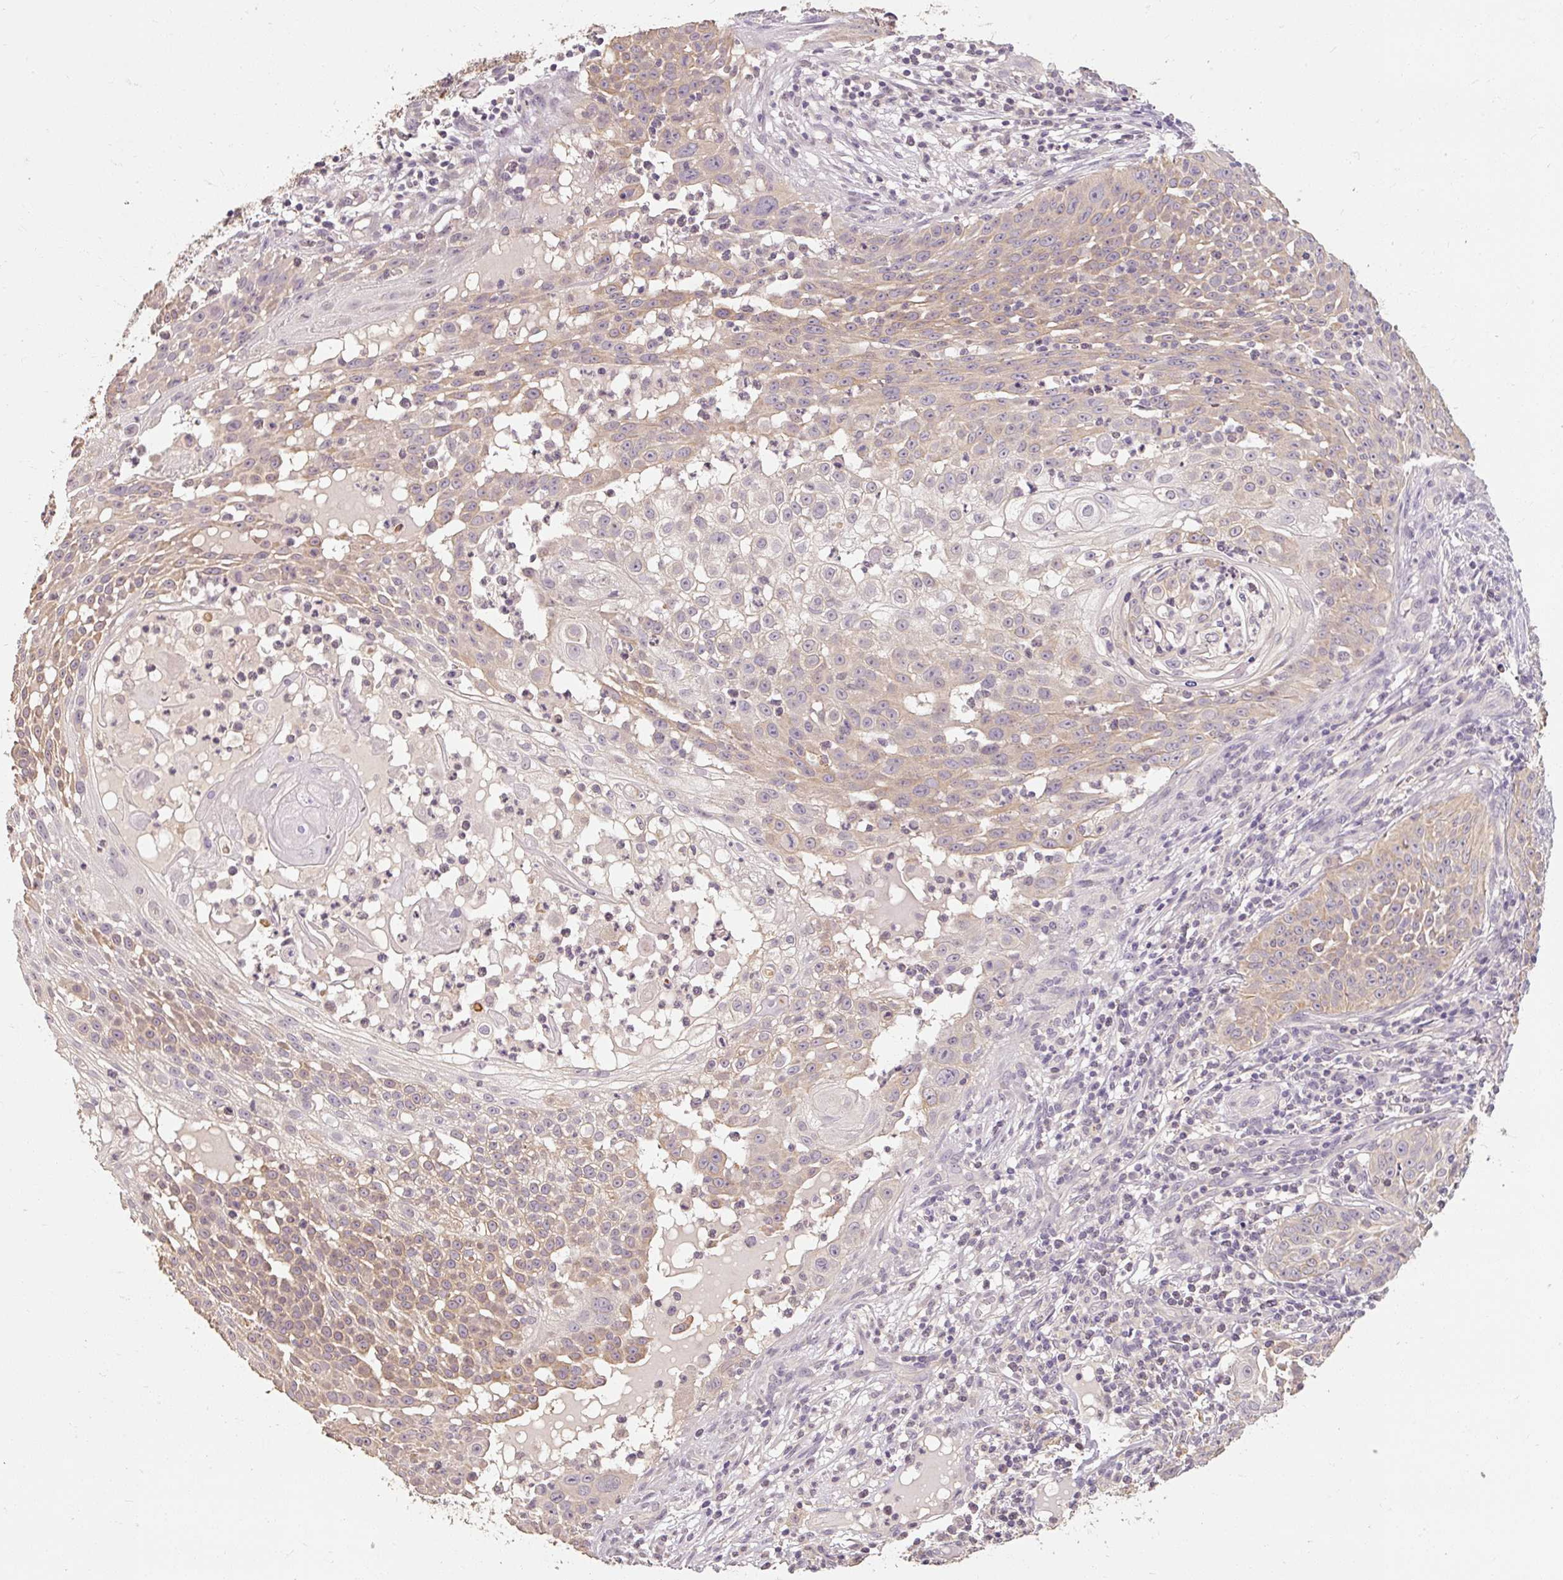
{"staining": {"intensity": "weak", "quantity": ">75%", "location": "cytoplasmic/membranous"}, "tissue": "skin cancer", "cell_type": "Tumor cells", "image_type": "cancer", "snomed": [{"axis": "morphology", "description": "Squamous cell carcinoma, NOS"}, {"axis": "topography", "description": "Skin"}], "caption": "IHC histopathology image of skin squamous cell carcinoma stained for a protein (brown), which shows low levels of weak cytoplasmic/membranous staining in about >75% of tumor cells.", "gene": "CFAP65", "patient": {"sex": "male", "age": 24}}